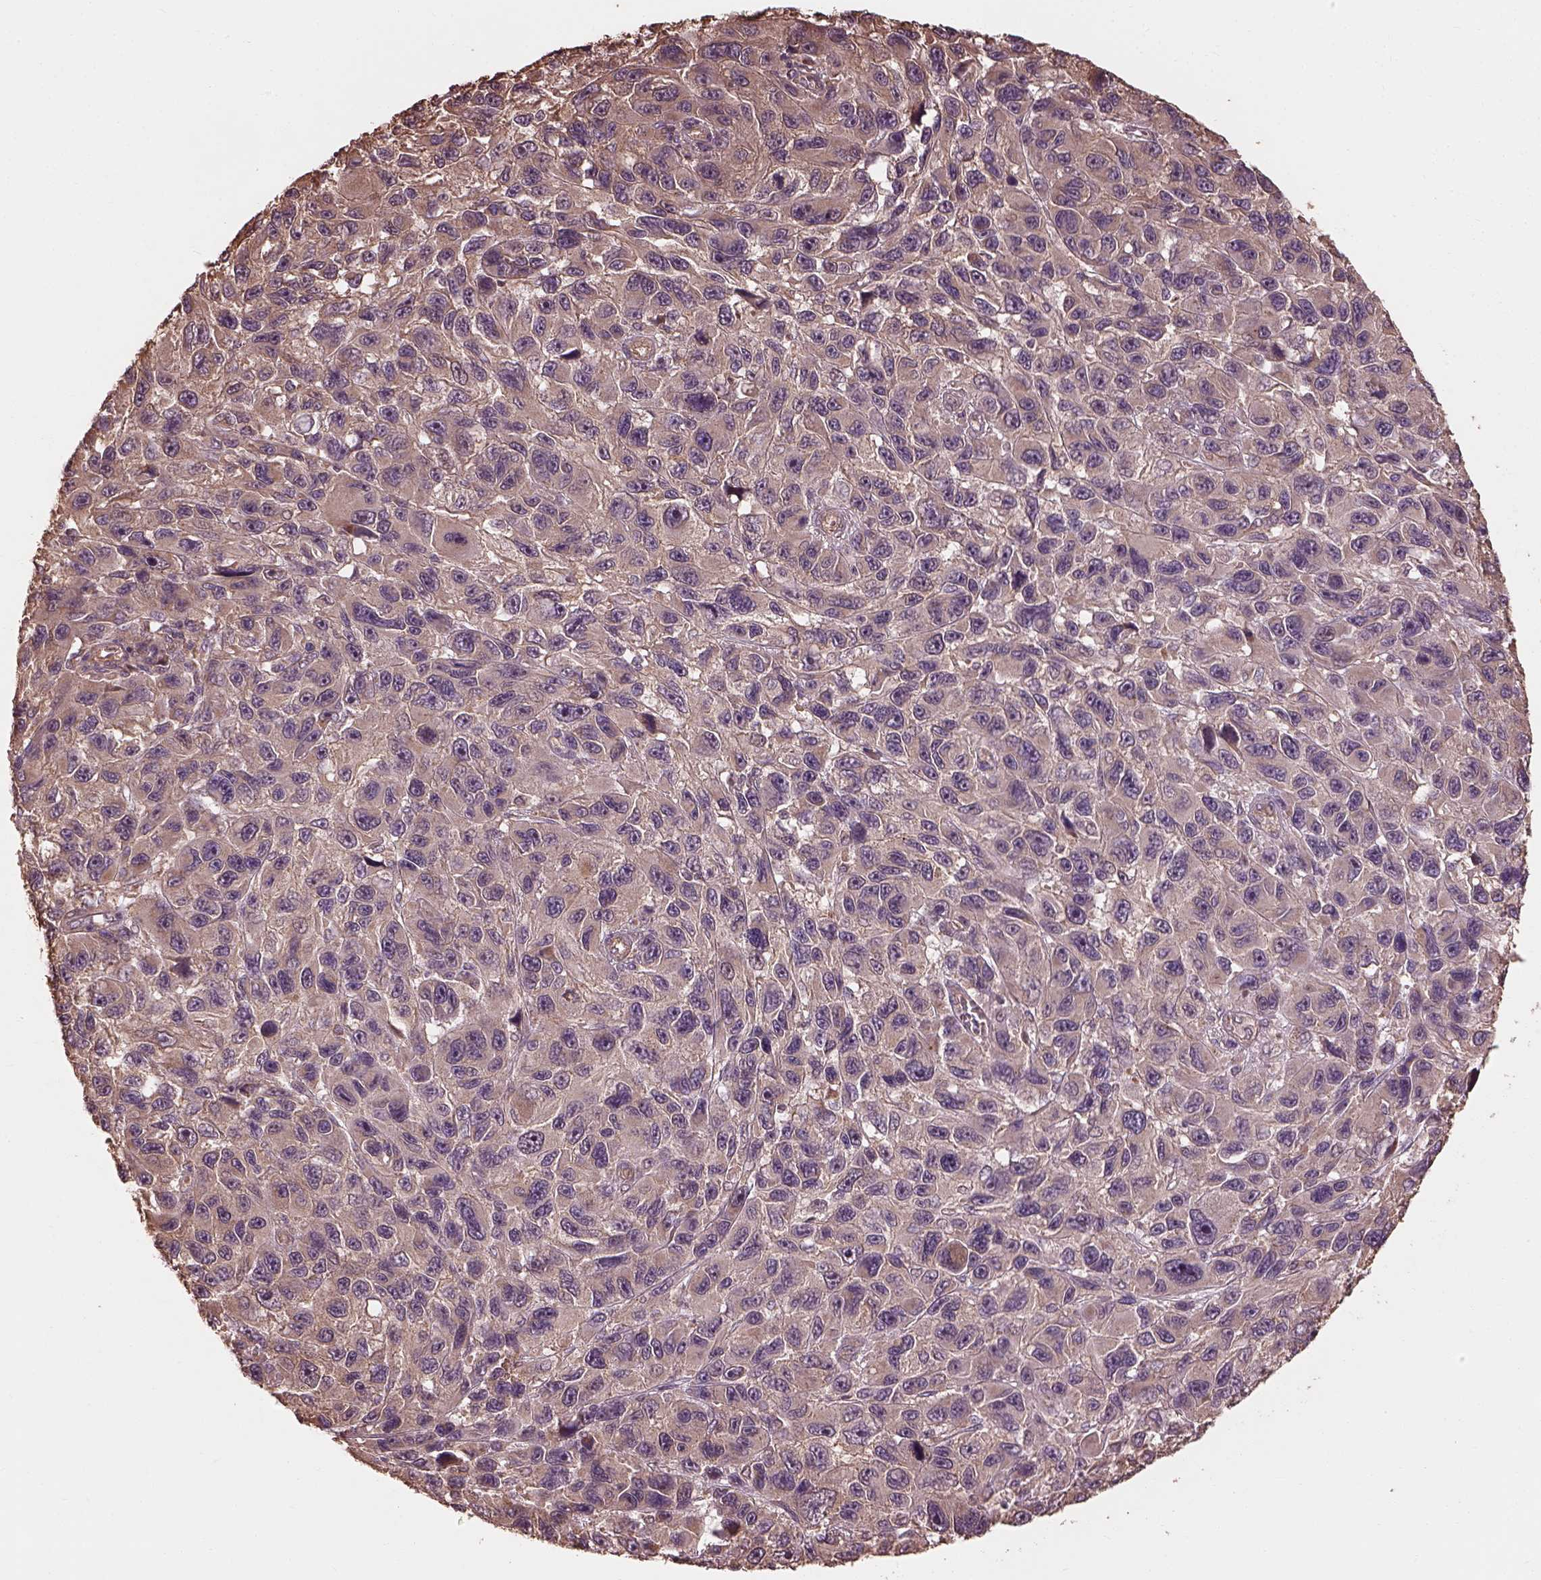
{"staining": {"intensity": "moderate", "quantity": "<25%", "location": "cytoplasmic/membranous"}, "tissue": "melanoma", "cell_type": "Tumor cells", "image_type": "cancer", "snomed": [{"axis": "morphology", "description": "Malignant melanoma, NOS"}, {"axis": "topography", "description": "Skin"}], "caption": "Immunohistochemical staining of human malignant melanoma shows low levels of moderate cytoplasmic/membranous expression in about <25% of tumor cells.", "gene": "METTL4", "patient": {"sex": "male", "age": 53}}